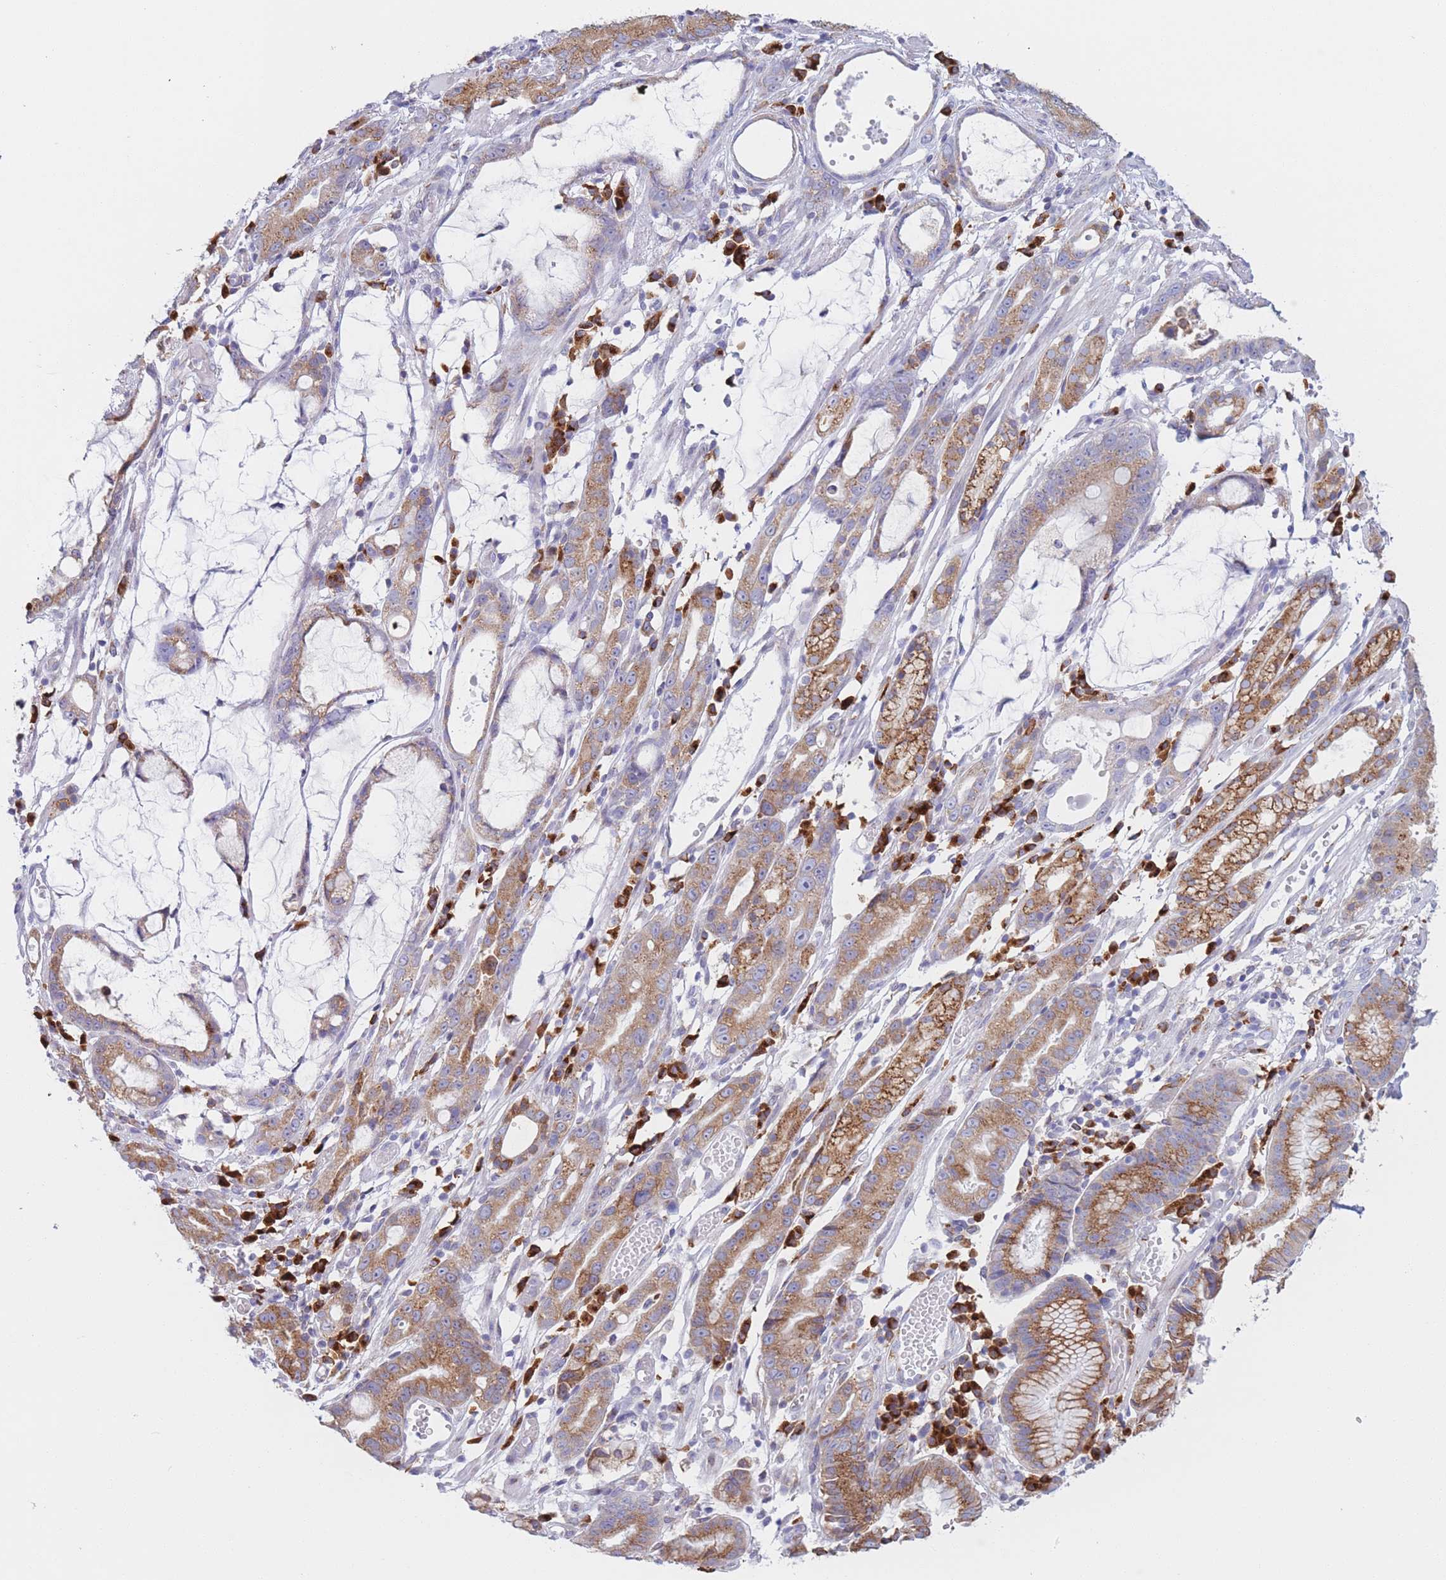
{"staining": {"intensity": "moderate", "quantity": ">75%", "location": "cytoplasmic/membranous"}, "tissue": "stomach cancer", "cell_type": "Tumor cells", "image_type": "cancer", "snomed": [{"axis": "morphology", "description": "Adenocarcinoma, NOS"}, {"axis": "topography", "description": "Stomach"}], "caption": "Approximately >75% of tumor cells in stomach cancer (adenocarcinoma) display moderate cytoplasmic/membranous protein expression as visualized by brown immunohistochemical staining.", "gene": "MRPL30", "patient": {"sex": "male", "age": 55}}